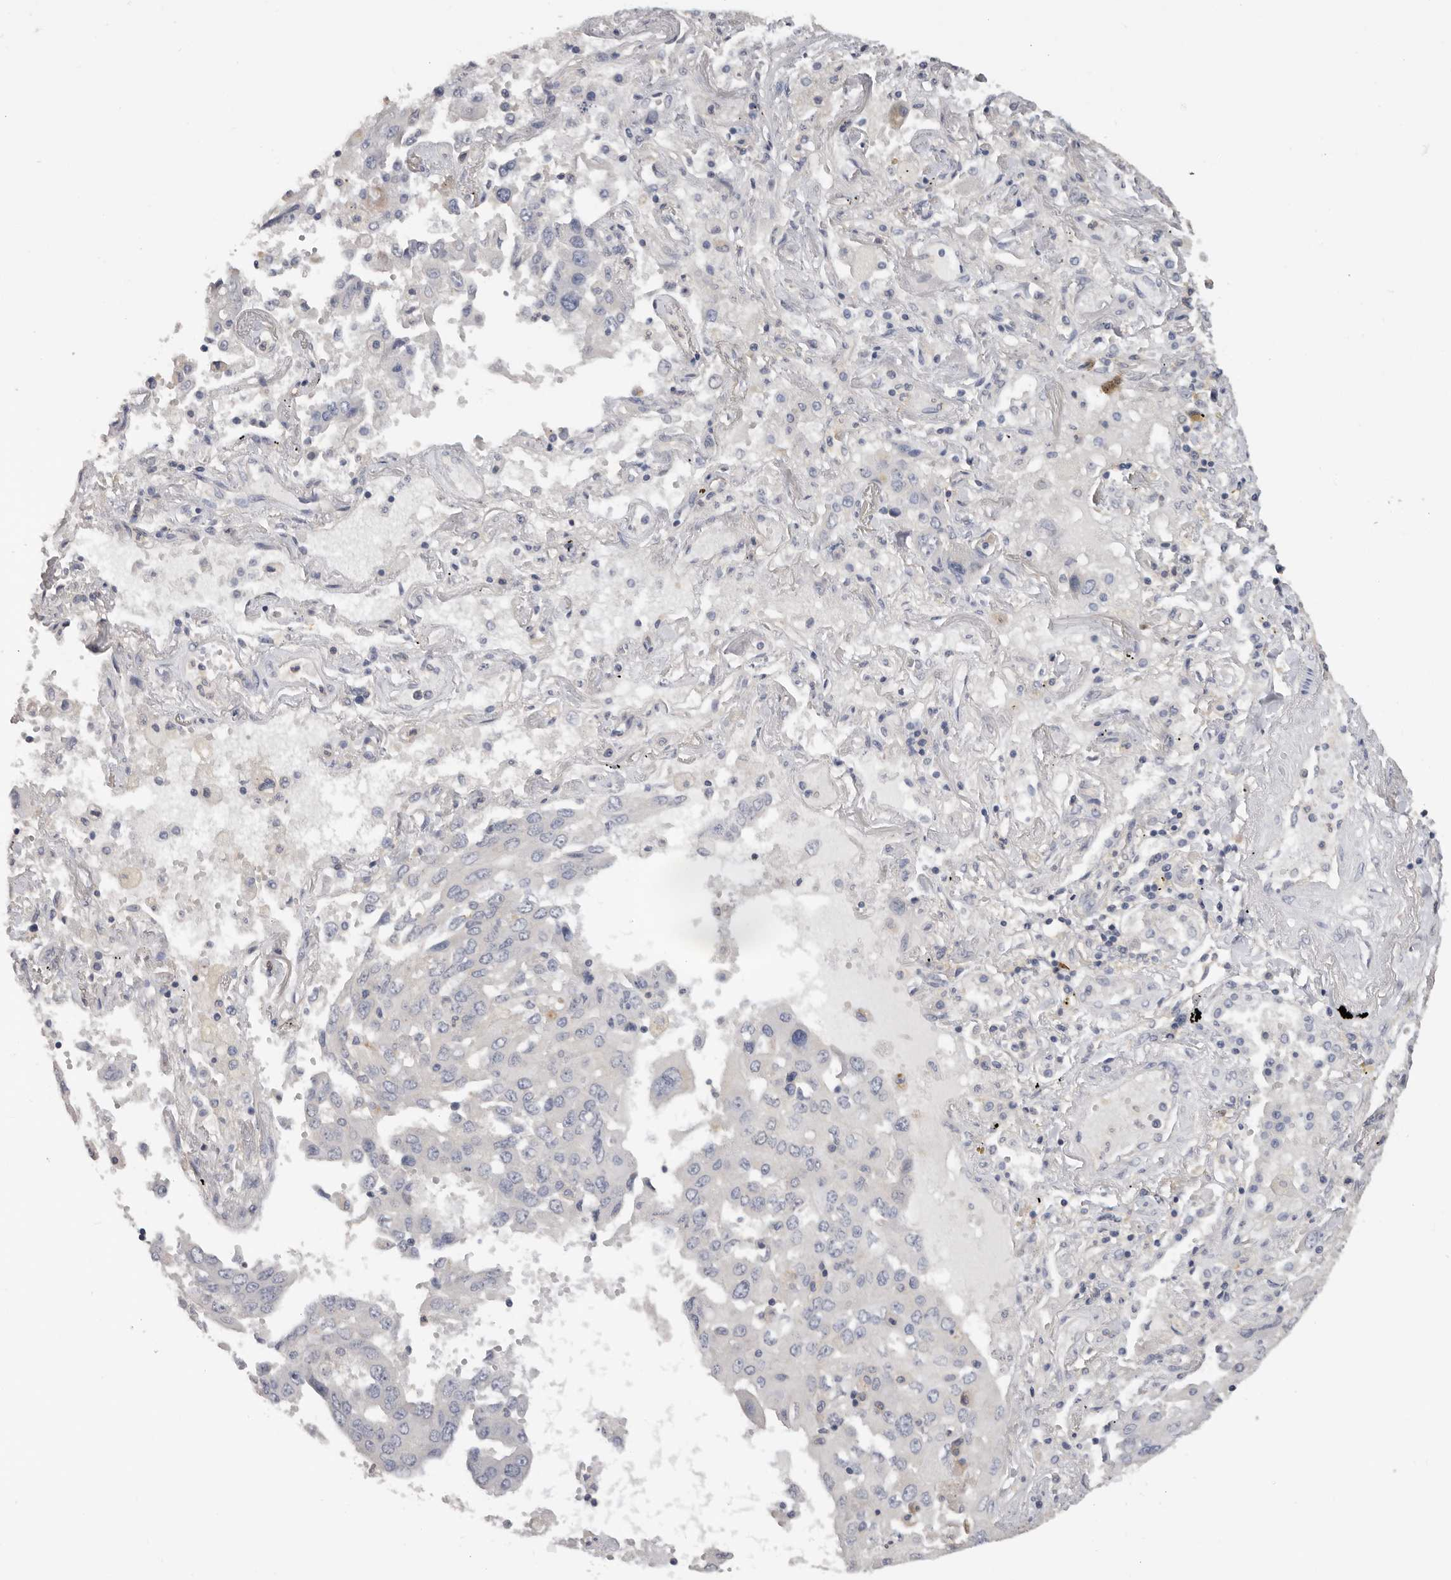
{"staining": {"intensity": "negative", "quantity": "none", "location": "none"}, "tissue": "lung cancer", "cell_type": "Tumor cells", "image_type": "cancer", "snomed": [{"axis": "morphology", "description": "Adenocarcinoma, NOS"}, {"axis": "topography", "description": "Lung"}], "caption": "An immunohistochemistry micrograph of adenocarcinoma (lung) is shown. There is no staining in tumor cells of adenocarcinoma (lung).", "gene": "WDTC1", "patient": {"sex": "female", "age": 65}}